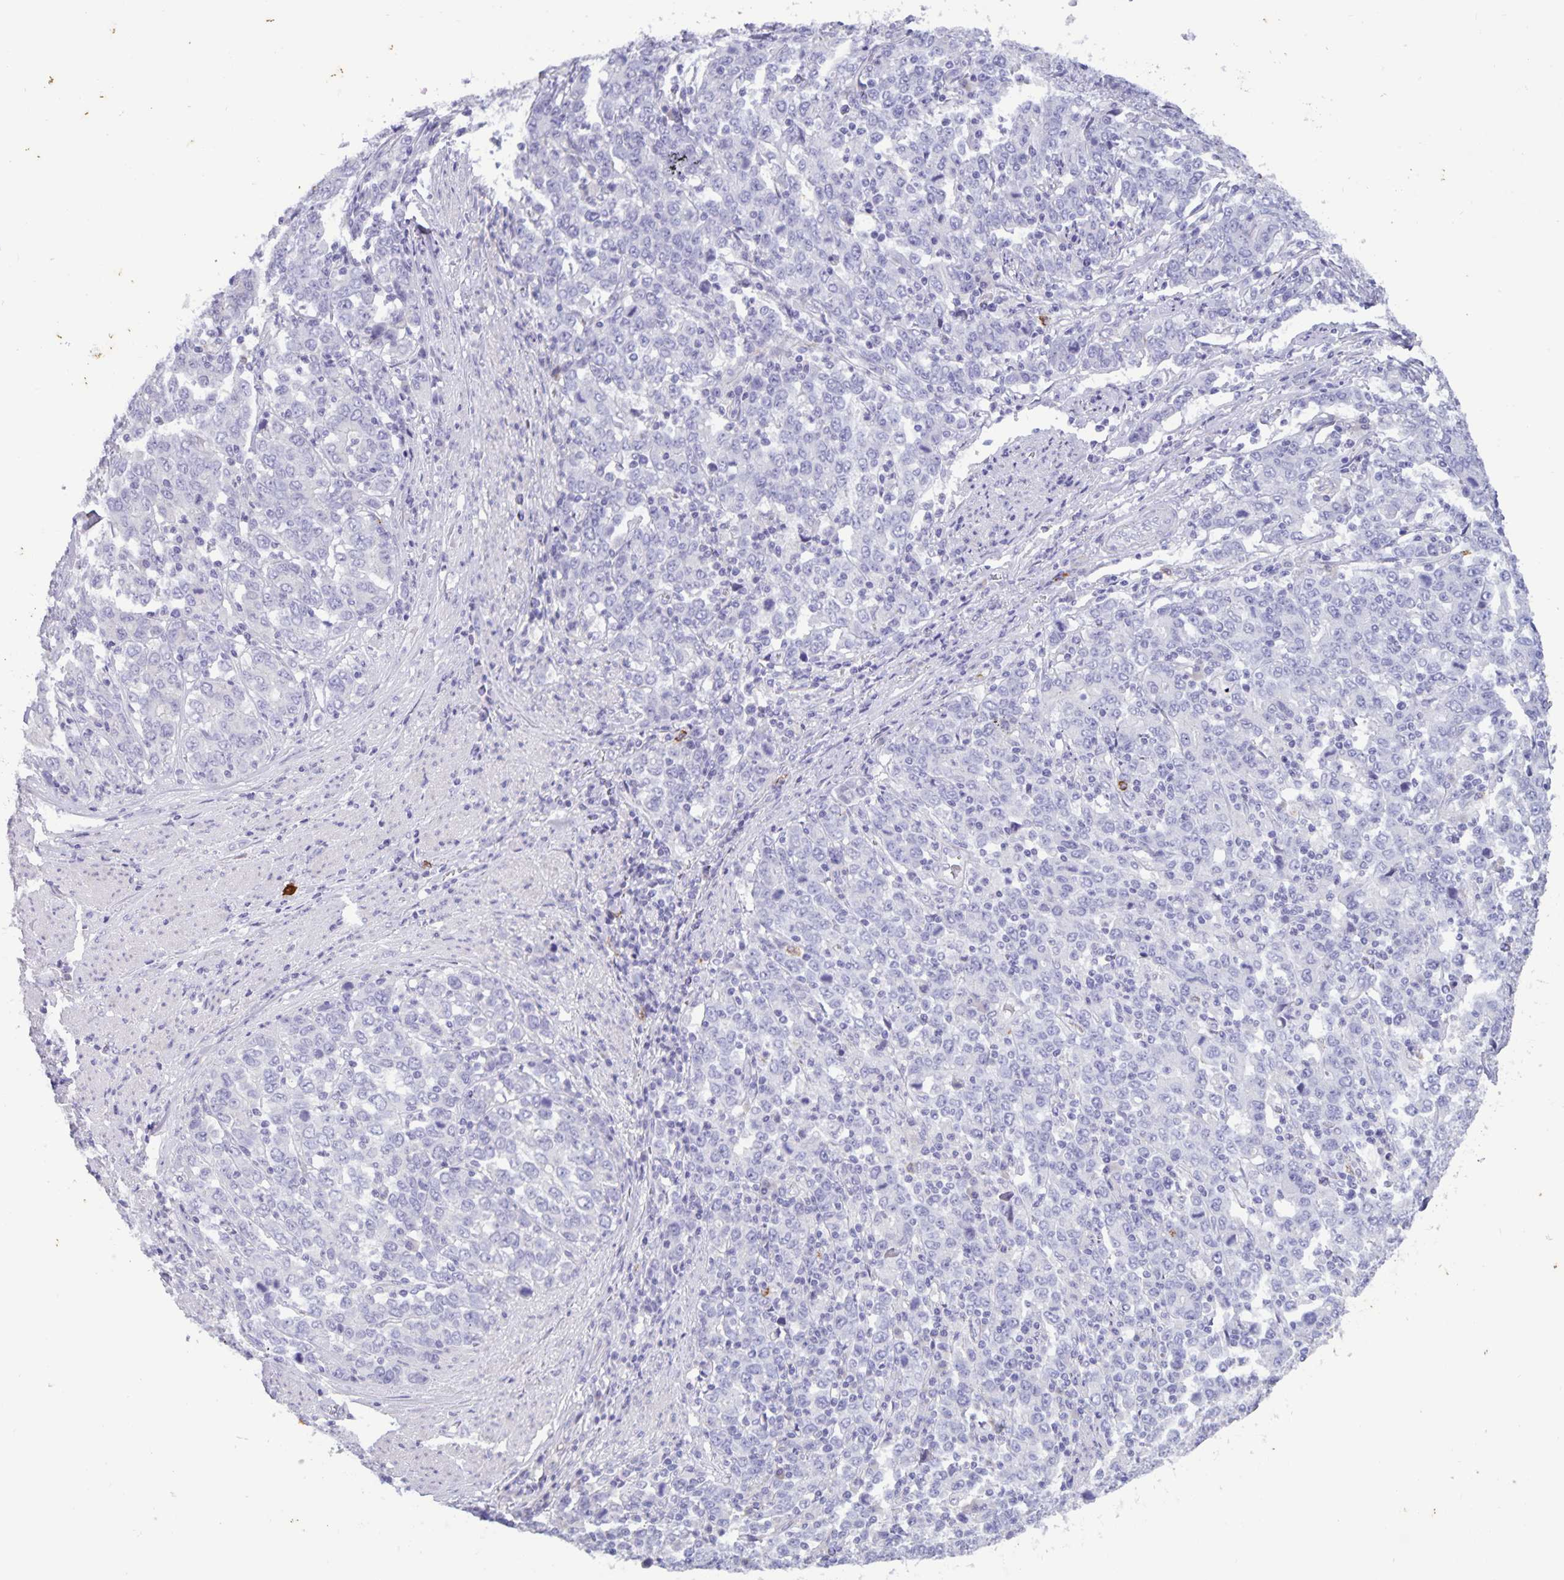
{"staining": {"intensity": "negative", "quantity": "none", "location": "none"}, "tissue": "stomach cancer", "cell_type": "Tumor cells", "image_type": "cancer", "snomed": [{"axis": "morphology", "description": "Adenocarcinoma, NOS"}, {"axis": "topography", "description": "Stomach, upper"}], "caption": "Photomicrograph shows no significant protein positivity in tumor cells of stomach adenocarcinoma. (Brightfield microscopy of DAB IHC at high magnification).", "gene": "IBTK", "patient": {"sex": "male", "age": 69}}